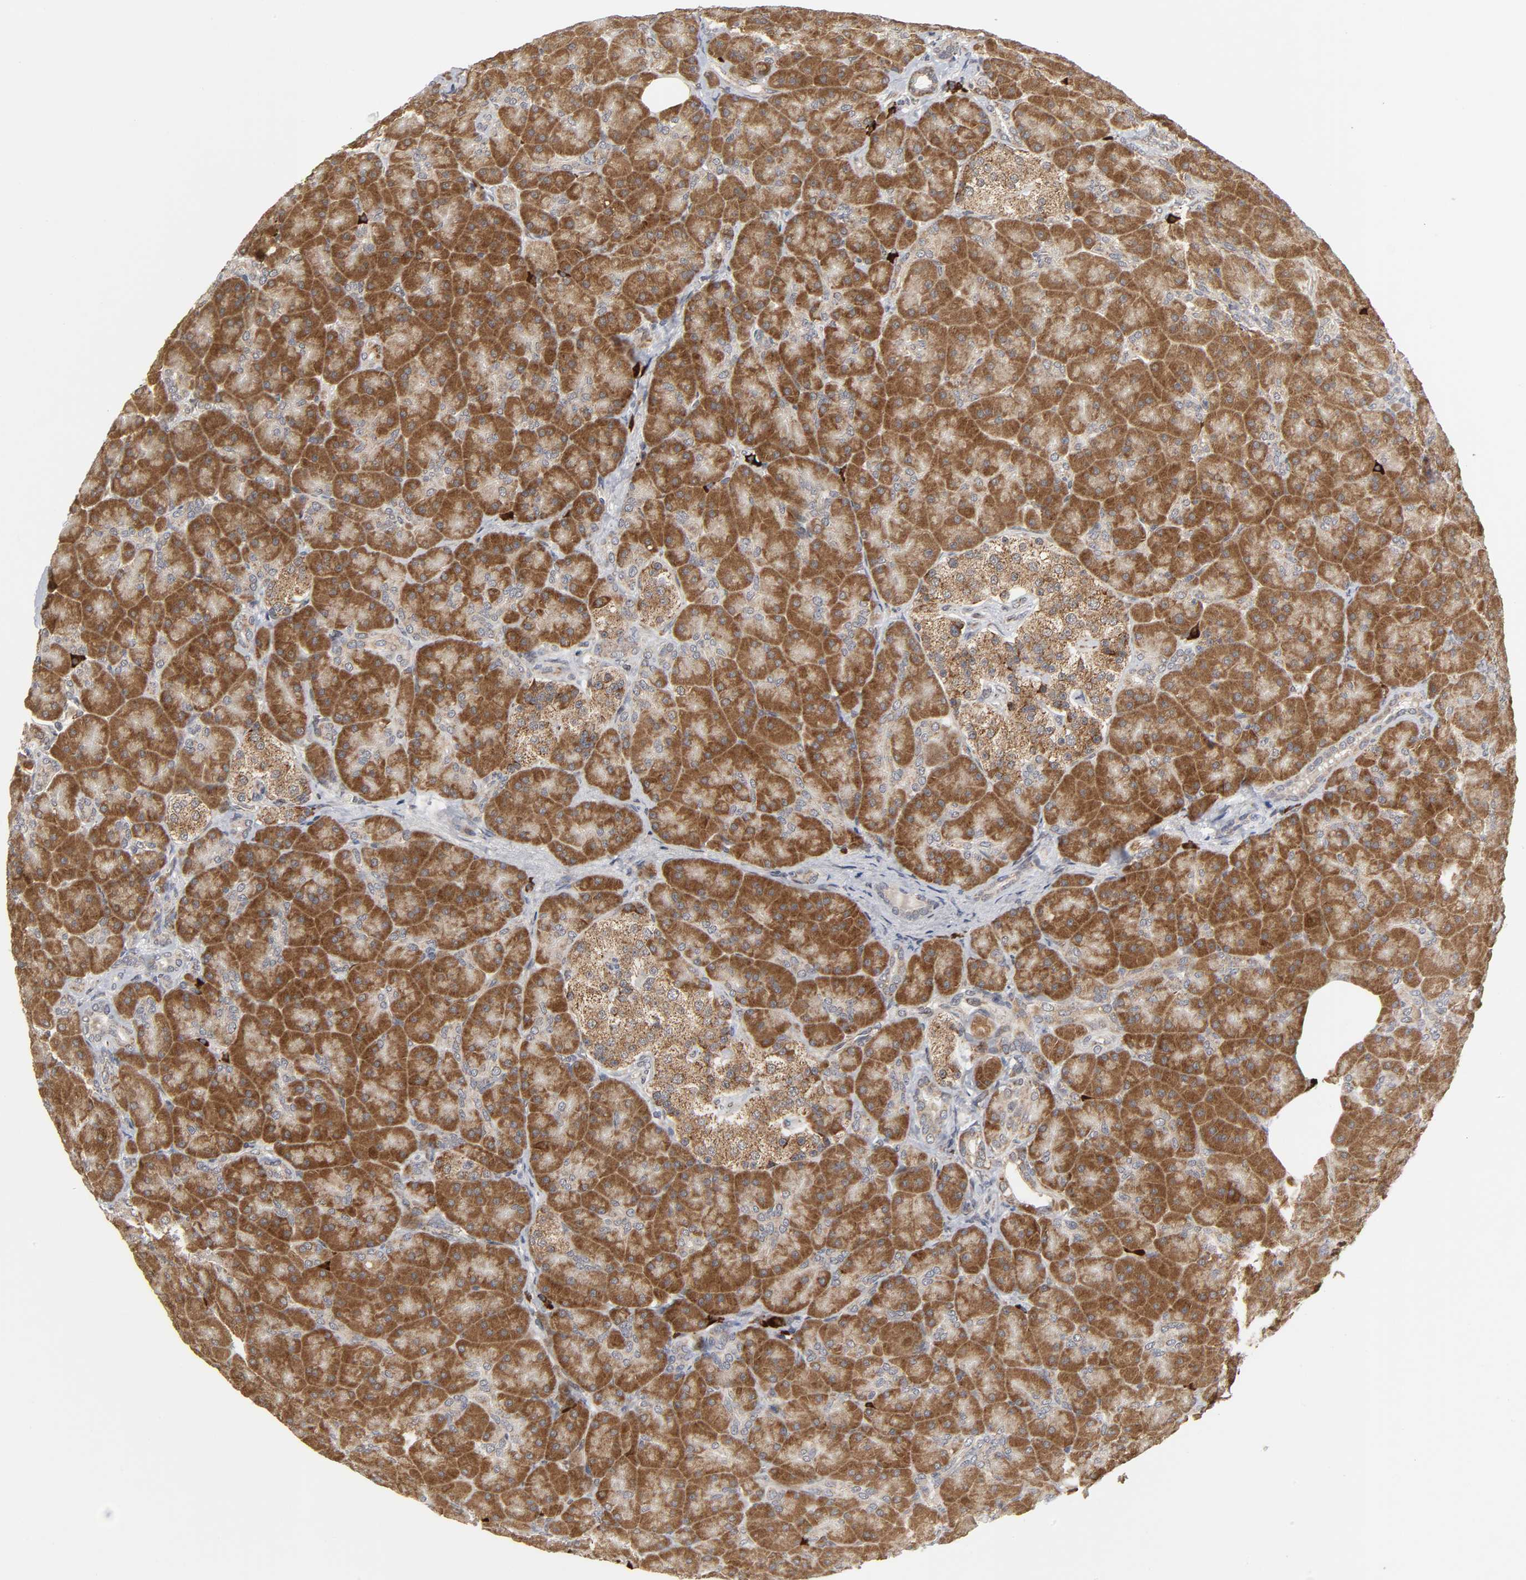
{"staining": {"intensity": "strong", "quantity": ">75%", "location": "cytoplasmic/membranous"}, "tissue": "pancreas", "cell_type": "Exocrine glandular cells", "image_type": "normal", "snomed": [{"axis": "morphology", "description": "Normal tissue, NOS"}, {"axis": "topography", "description": "Pancreas"}], "caption": "Pancreas stained with a brown dye exhibits strong cytoplasmic/membranous positive expression in approximately >75% of exocrine glandular cells.", "gene": "SLC30A9", "patient": {"sex": "male", "age": 66}}